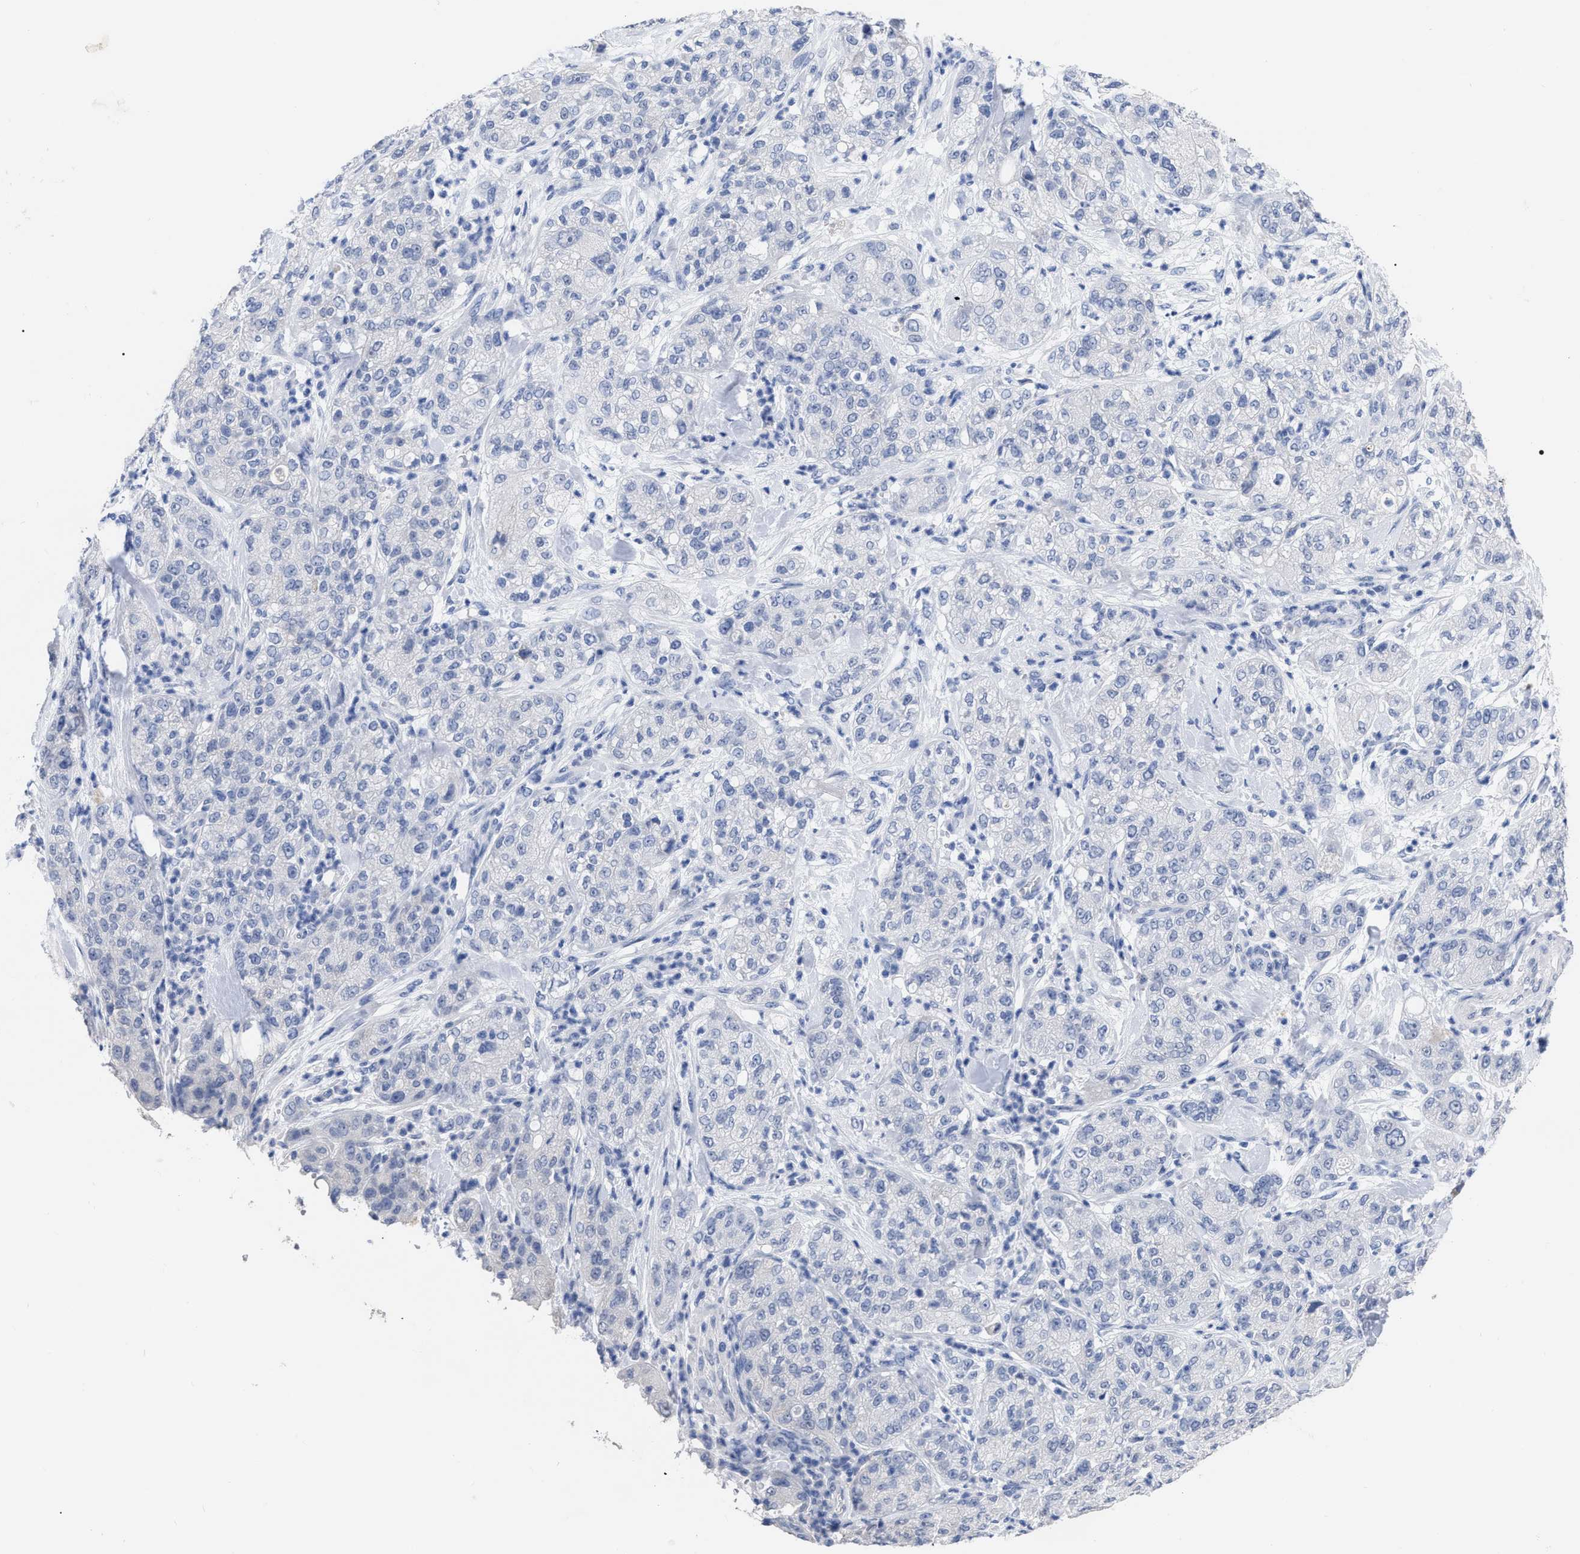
{"staining": {"intensity": "negative", "quantity": "none", "location": "none"}, "tissue": "pancreatic cancer", "cell_type": "Tumor cells", "image_type": "cancer", "snomed": [{"axis": "morphology", "description": "Adenocarcinoma, NOS"}, {"axis": "topography", "description": "Pancreas"}], "caption": "This histopathology image is of pancreatic cancer (adenocarcinoma) stained with immunohistochemistry to label a protein in brown with the nuclei are counter-stained blue. There is no positivity in tumor cells.", "gene": "ANXA13", "patient": {"sex": "female", "age": 78}}